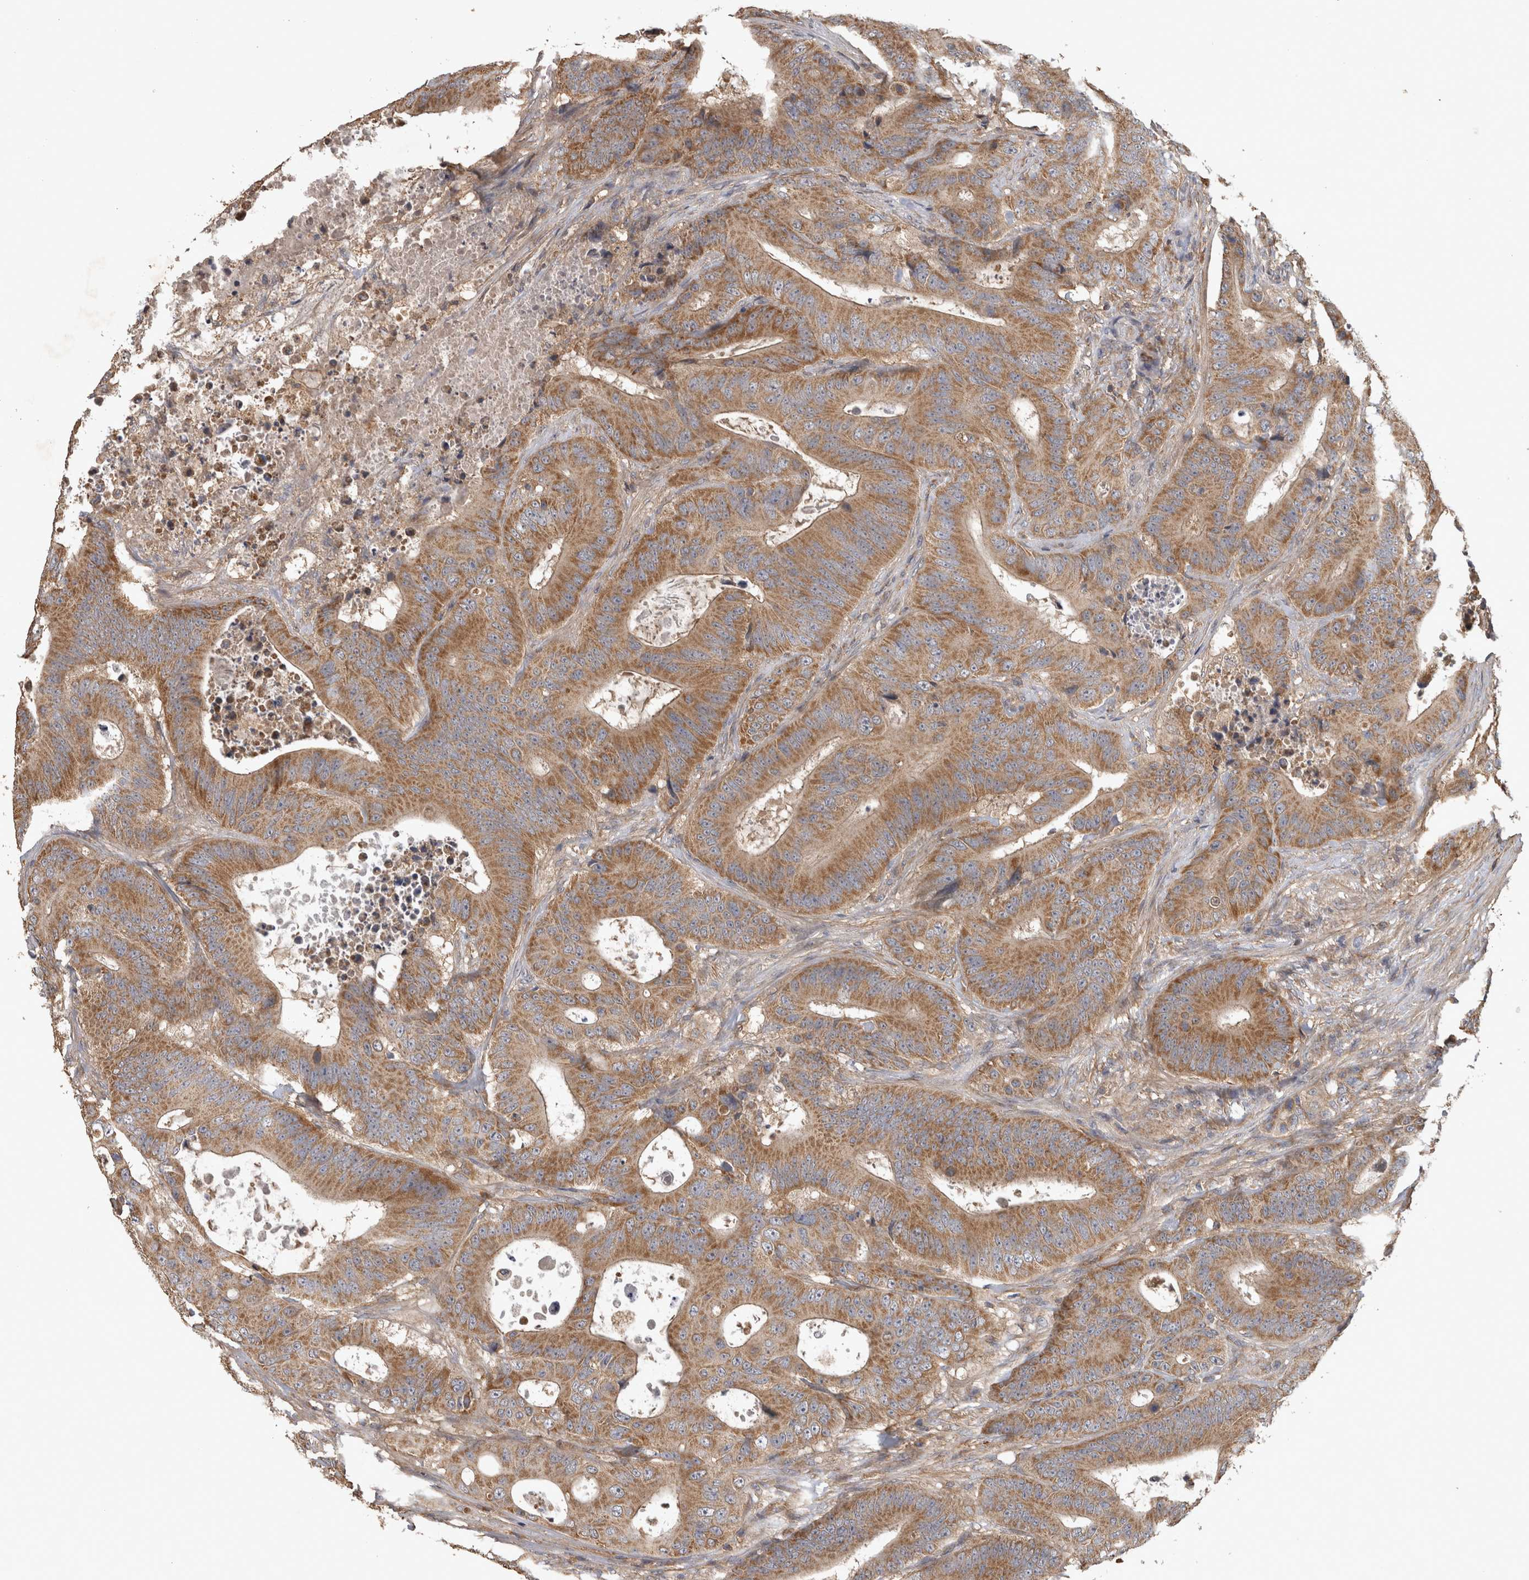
{"staining": {"intensity": "moderate", "quantity": ">75%", "location": "cytoplasmic/membranous"}, "tissue": "colorectal cancer", "cell_type": "Tumor cells", "image_type": "cancer", "snomed": [{"axis": "morphology", "description": "Adenocarcinoma, NOS"}, {"axis": "topography", "description": "Colon"}], "caption": "Colorectal cancer stained for a protein (brown) reveals moderate cytoplasmic/membranous positive positivity in about >75% of tumor cells.", "gene": "TRMT61B", "patient": {"sex": "male", "age": 83}}